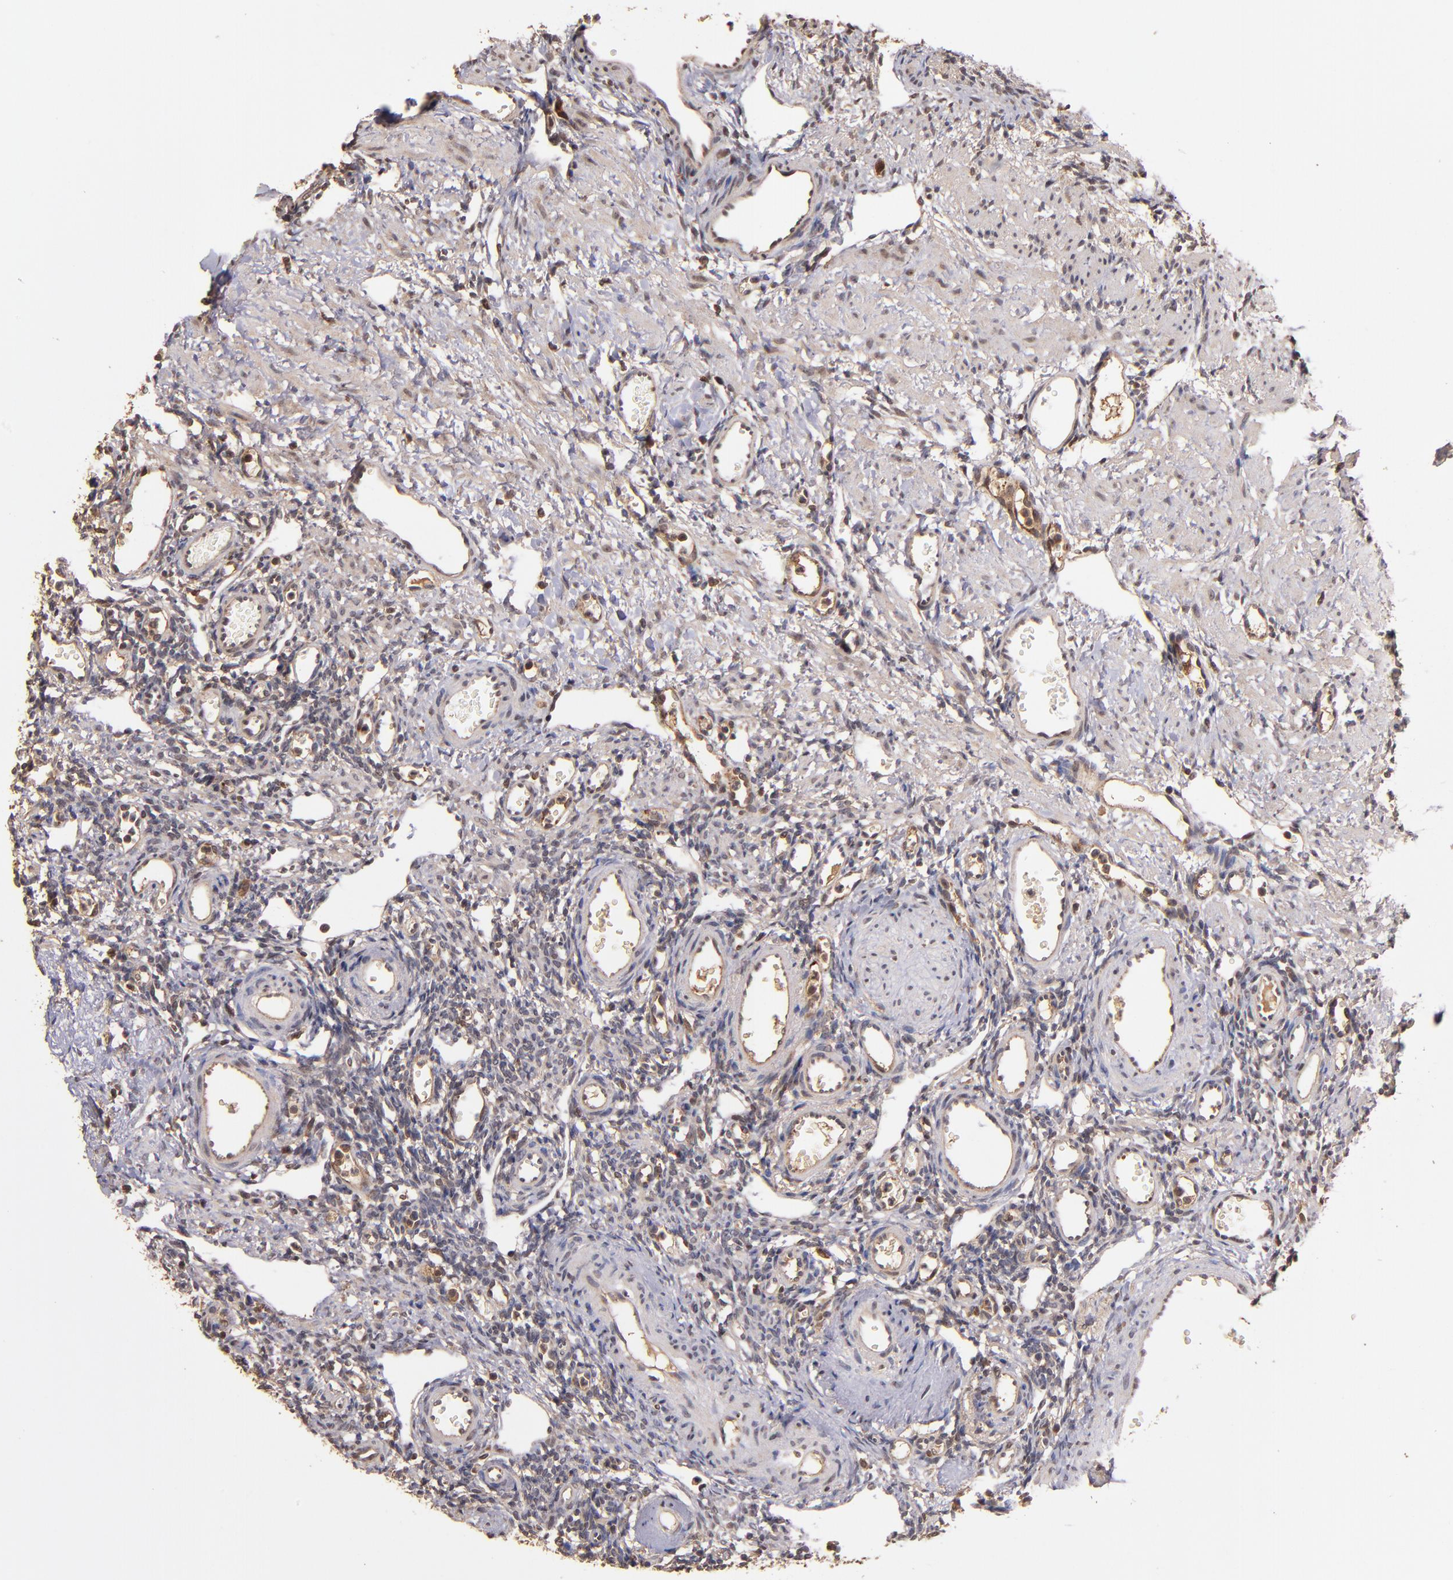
{"staining": {"intensity": "weak", "quantity": ">75%", "location": "cytoplasmic/membranous"}, "tissue": "ovary", "cell_type": "Follicle cells", "image_type": "normal", "snomed": [{"axis": "morphology", "description": "Normal tissue, NOS"}, {"axis": "topography", "description": "Ovary"}], "caption": "DAB (3,3'-diaminobenzidine) immunohistochemical staining of benign ovary displays weak cytoplasmic/membranous protein positivity in about >75% of follicle cells. The protein is stained brown, and the nuclei are stained in blue (DAB (3,3'-diaminobenzidine) IHC with brightfield microscopy, high magnification).", "gene": "RIOK3", "patient": {"sex": "female", "age": 33}}